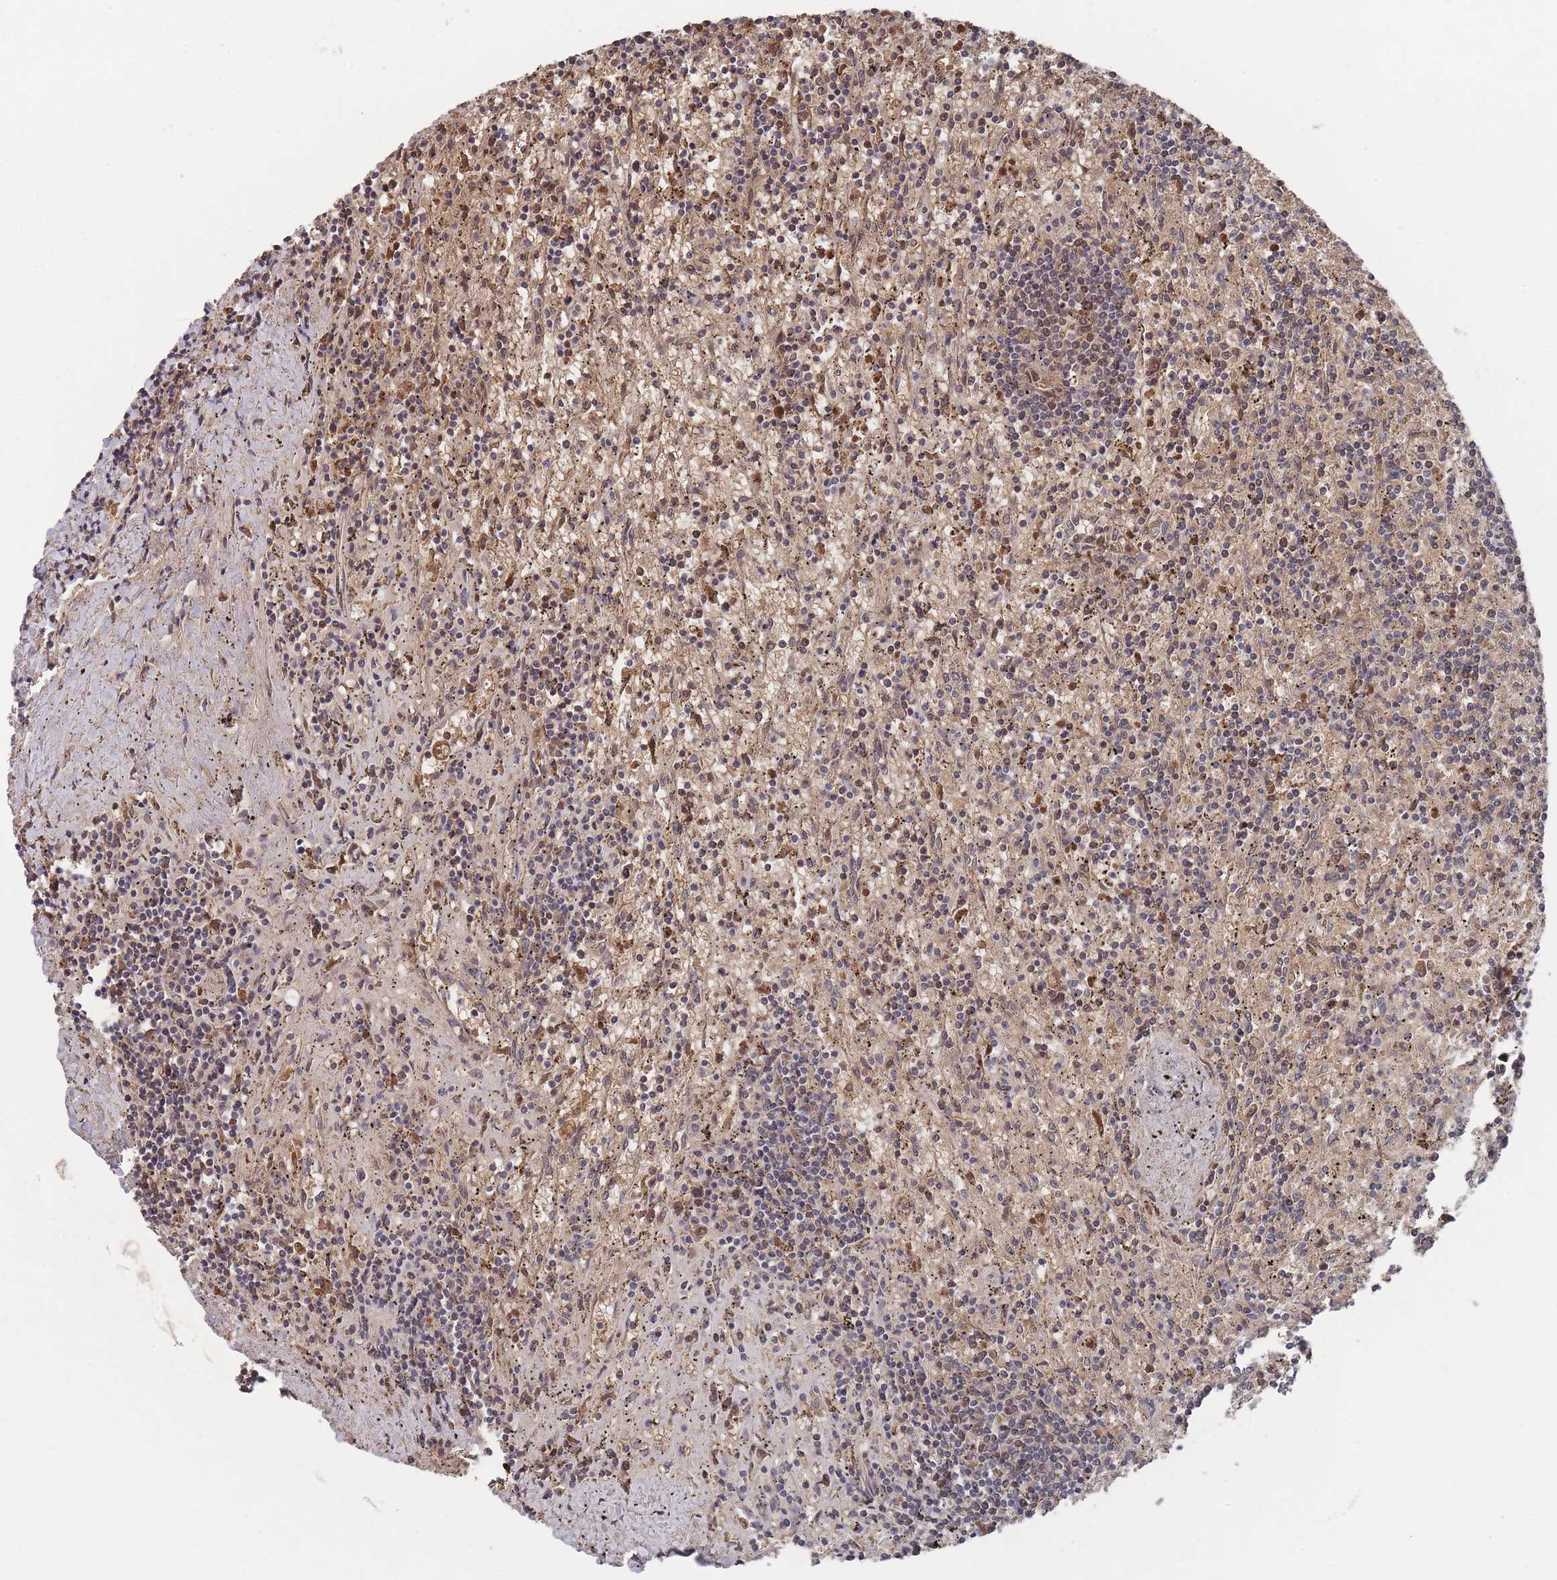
{"staining": {"intensity": "moderate", "quantity": "<25%", "location": "cytoplasmic/membranous"}, "tissue": "lymphoma", "cell_type": "Tumor cells", "image_type": "cancer", "snomed": [{"axis": "morphology", "description": "Malignant lymphoma, non-Hodgkin's type, Low grade"}, {"axis": "topography", "description": "Spleen"}], "caption": "This is a histology image of immunohistochemistry staining of malignant lymphoma, non-Hodgkin's type (low-grade), which shows moderate expression in the cytoplasmic/membranous of tumor cells.", "gene": "SF3B1", "patient": {"sex": "male", "age": 76}}